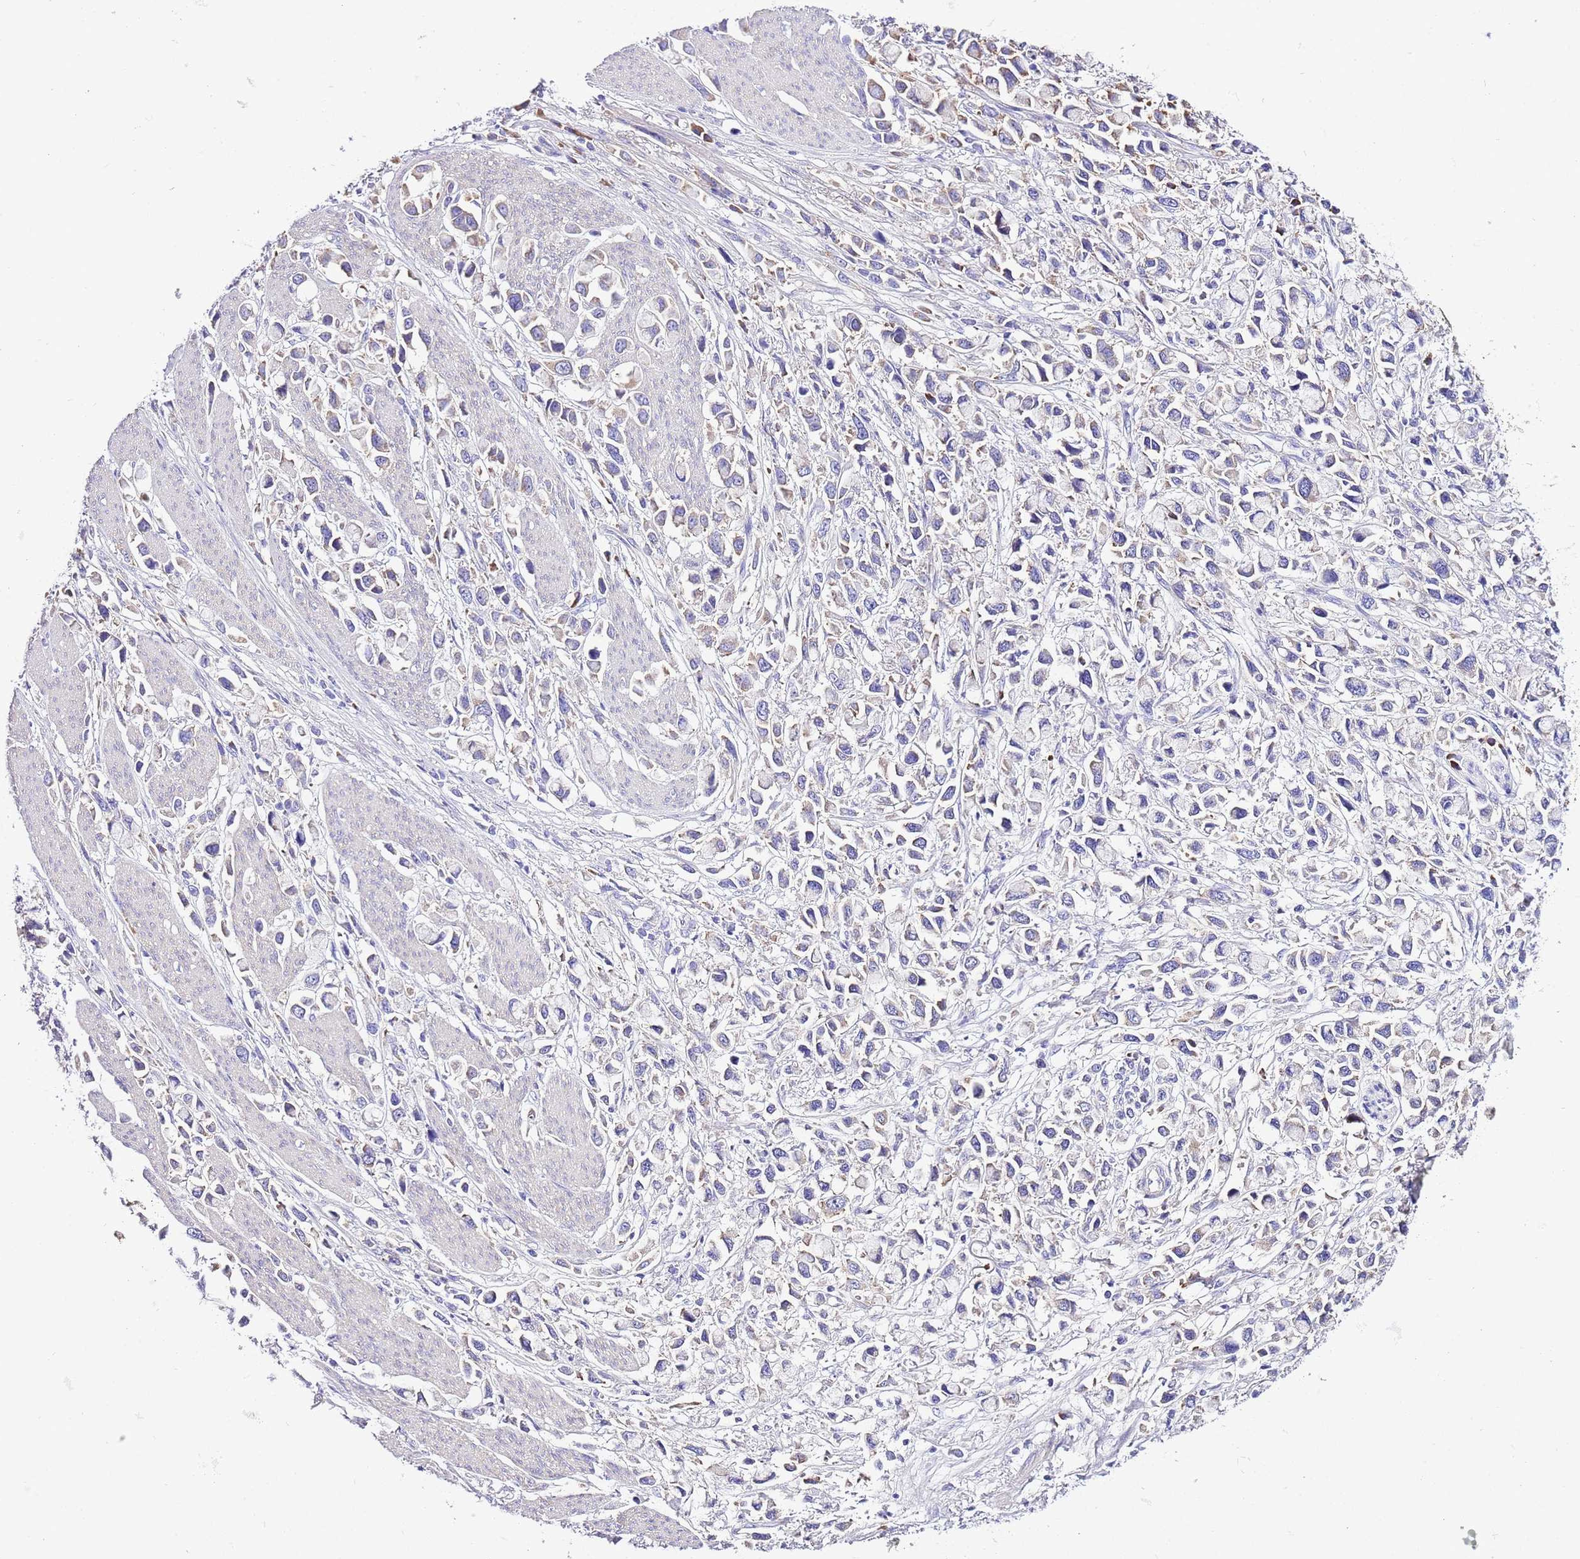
{"staining": {"intensity": "weak", "quantity": "<25%", "location": "cytoplasmic/membranous"}, "tissue": "stomach cancer", "cell_type": "Tumor cells", "image_type": "cancer", "snomed": [{"axis": "morphology", "description": "Adenocarcinoma, NOS"}, {"axis": "topography", "description": "Stomach"}], "caption": "Tumor cells are negative for protein expression in human stomach adenocarcinoma.", "gene": "RPS10", "patient": {"sex": "female", "age": 81}}